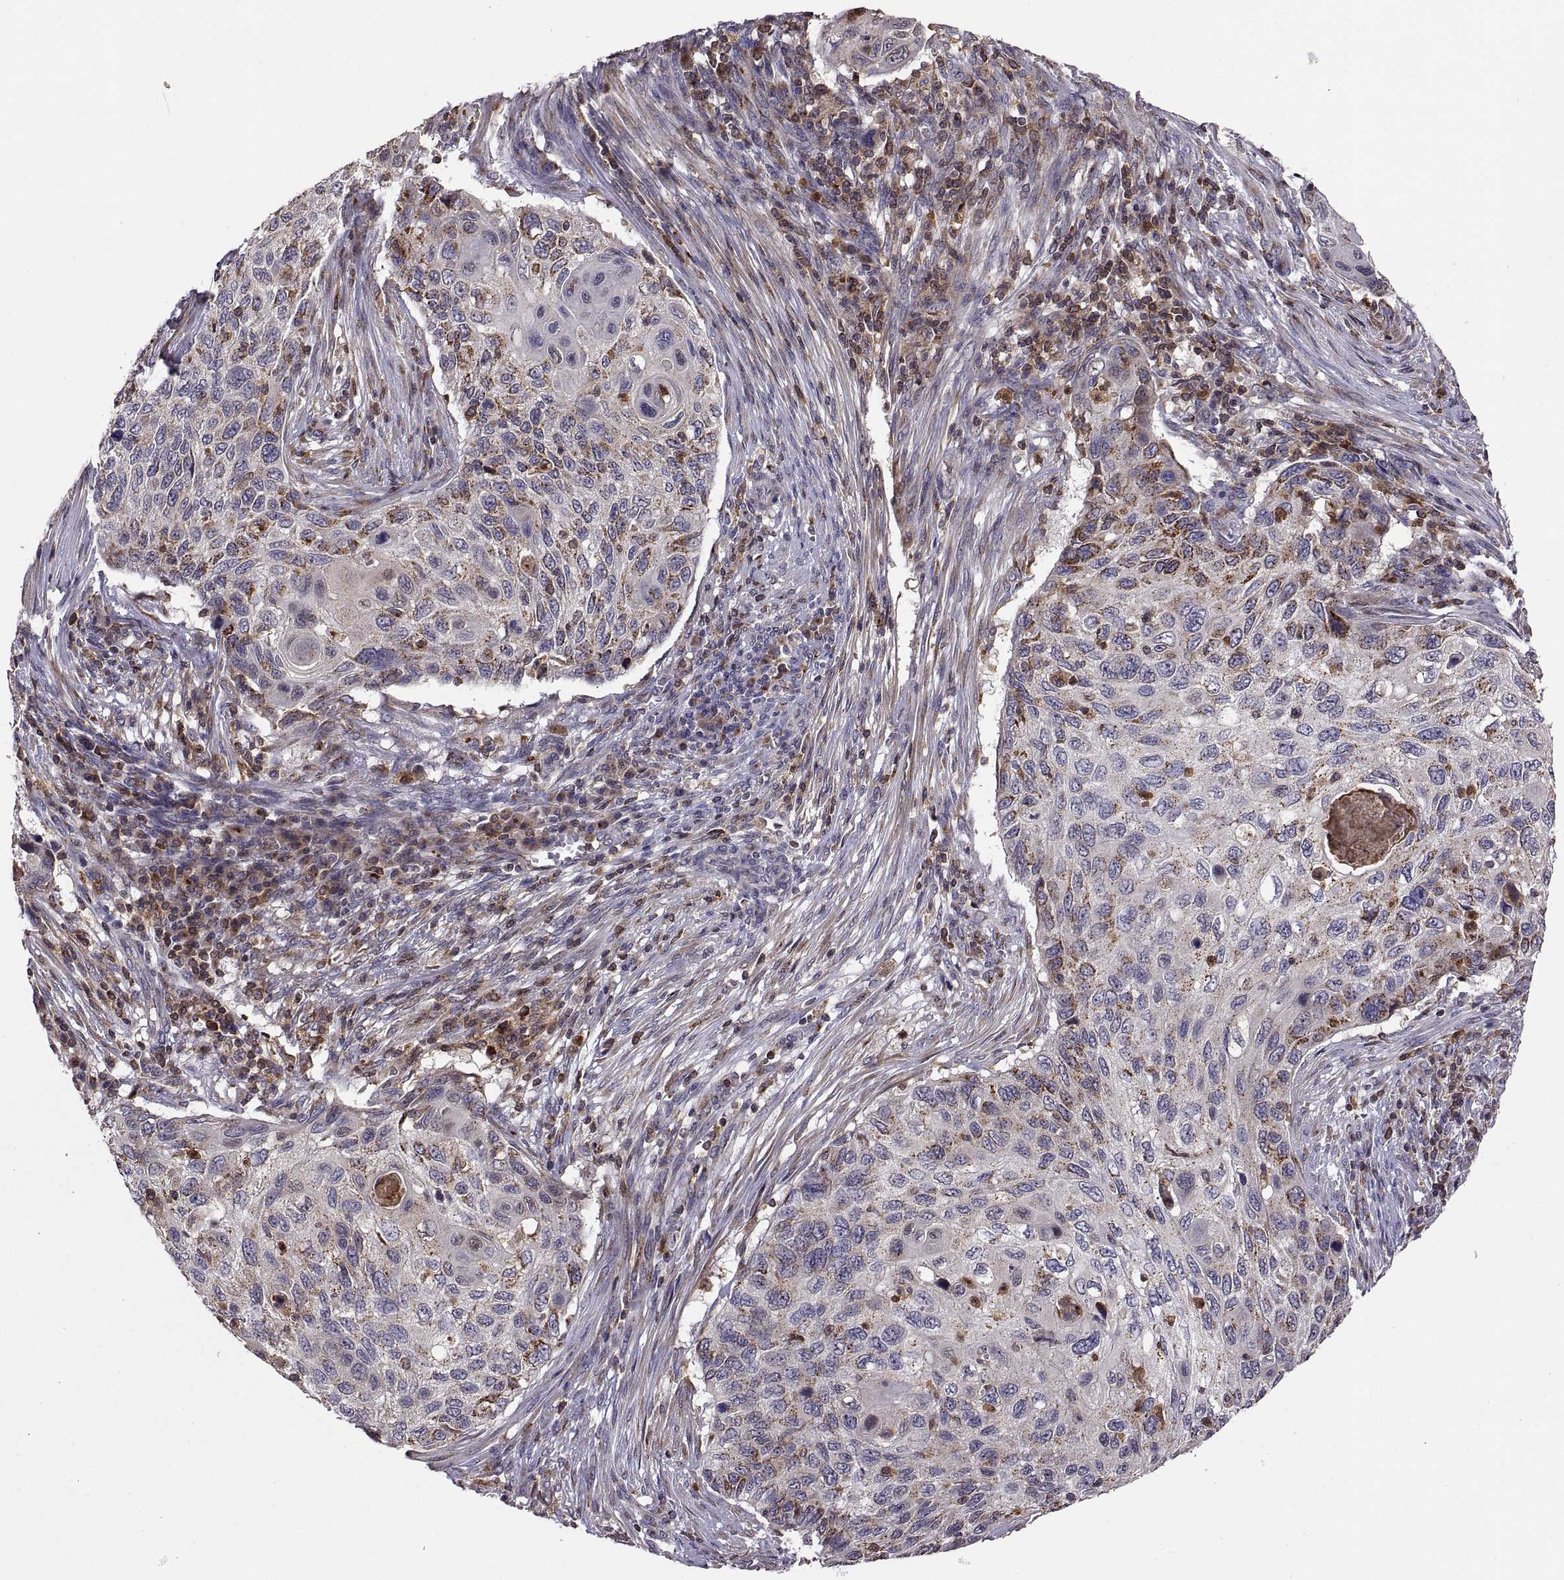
{"staining": {"intensity": "moderate", "quantity": "<25%", "location": "cytoplasmic/membranous"}, "tissue": "cervical cancer", "cell_type": "Tumor cells", "image_type": "cancer", "snomed": [{"axis": "morphology", "description": "Squamous cell carcinoma, NOS"}, {"axis": "topography", "description": "Cervix"}], "caption": "Protein positivity by immunohistochemistry (IHC) demonstrates moderate cytoplasmic/membranous staining in approximately <25% of tumor cells in cervical cancer (squamous cell carcinoma).", "gene": "ACAP1", "patient": {"sex": "female", "age": 70}}